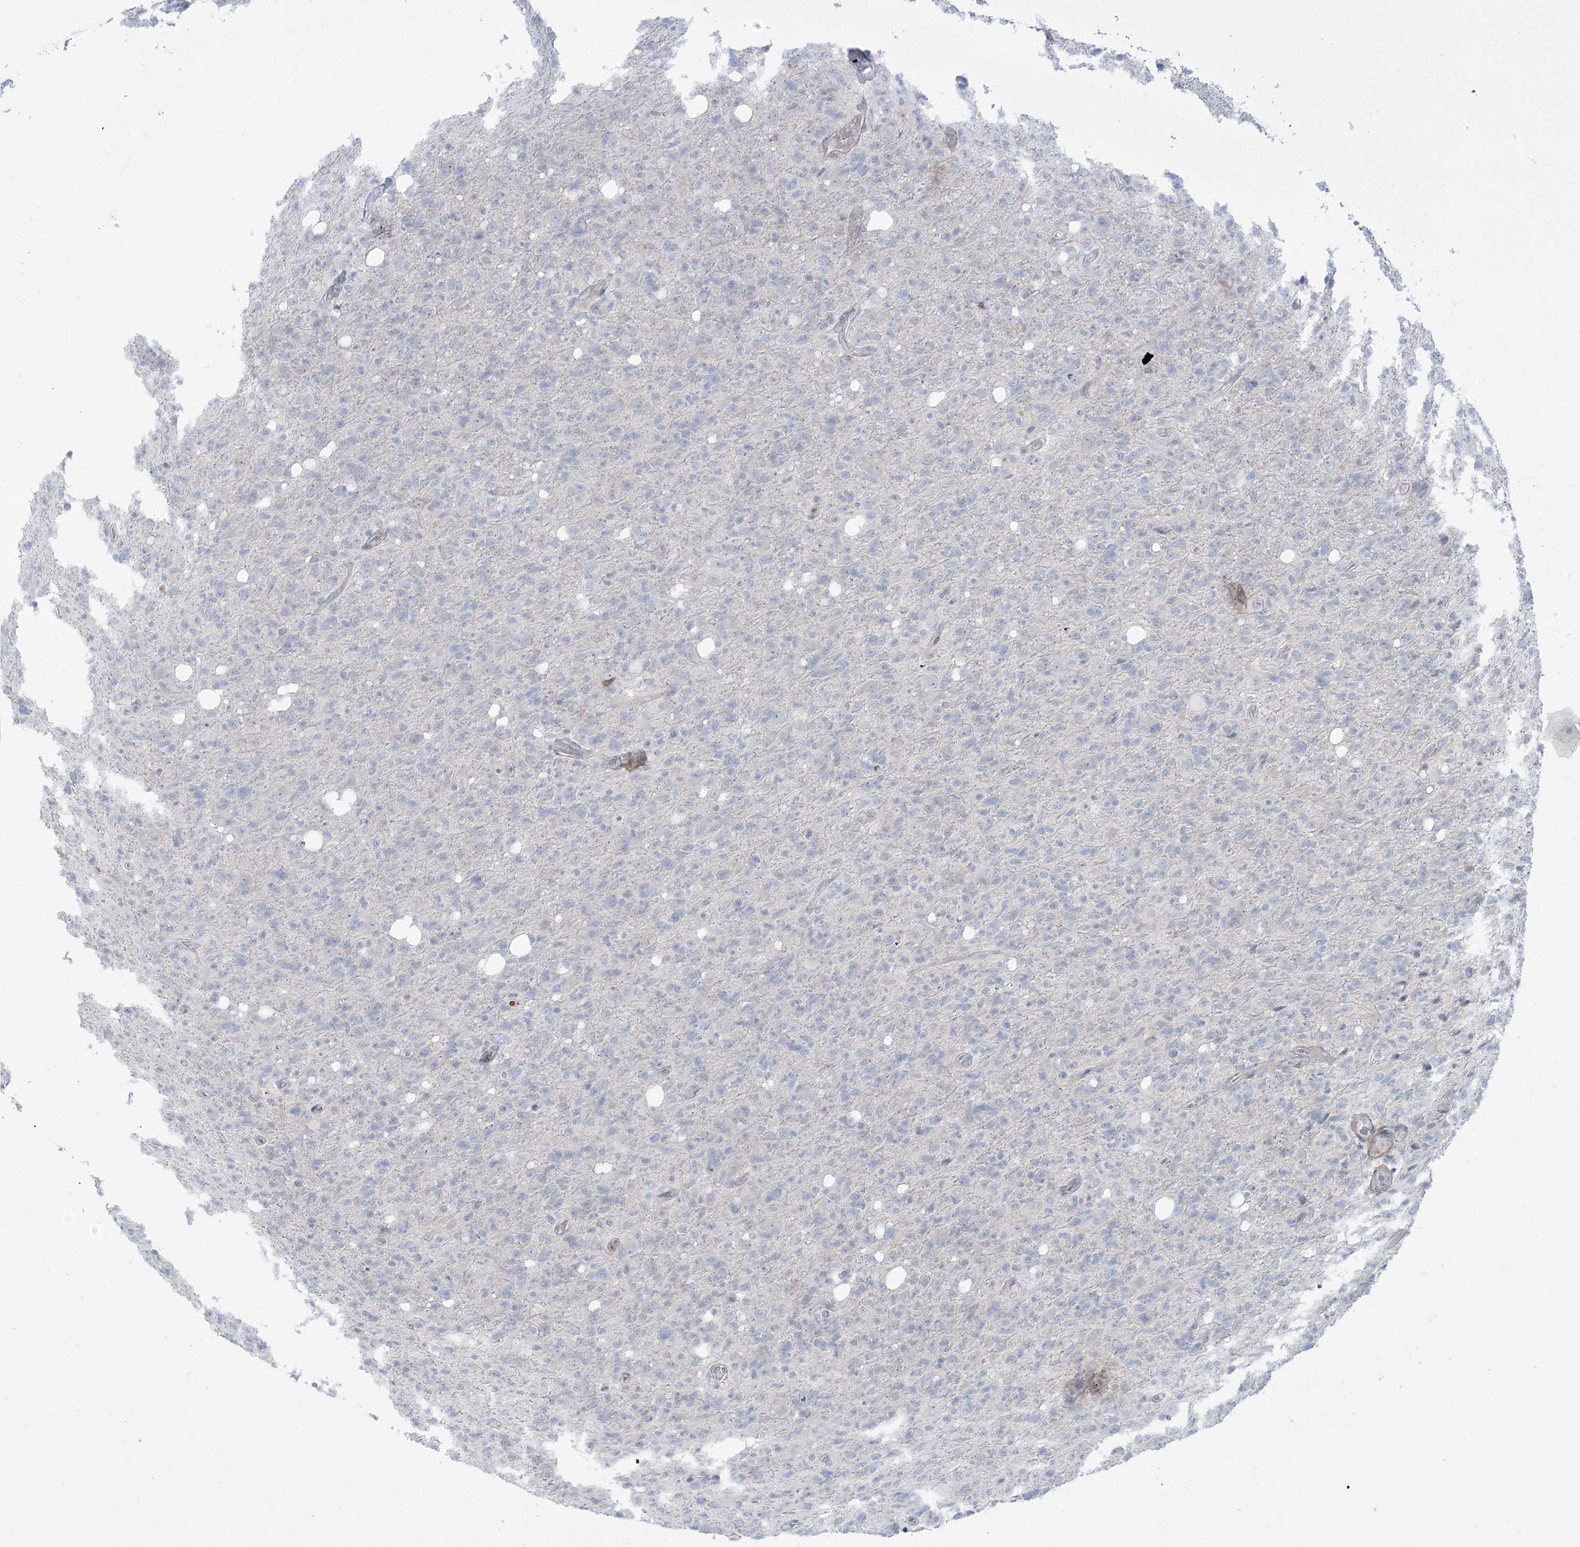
{"staining": {"intensity": "negative", "quantity": "none", "location": "none"}, "tissue": "glioma", "cell_type": "Tumor cells", "image_type": "cancer", "snomed": [{"axis": "morphology", "description": "Glioma, malignant, High grade"}, {"axis": "topography", "description": "Brain"}], "caption": "Protein analysis of glioma demonstrates no significant positivity in tumor cells. The staining is performed using DAB brown chromogen with nuclei counter-stained in using hematoxylin.", "gene": "AFTPH", "patient": {"sex": "female", "age": 57}}